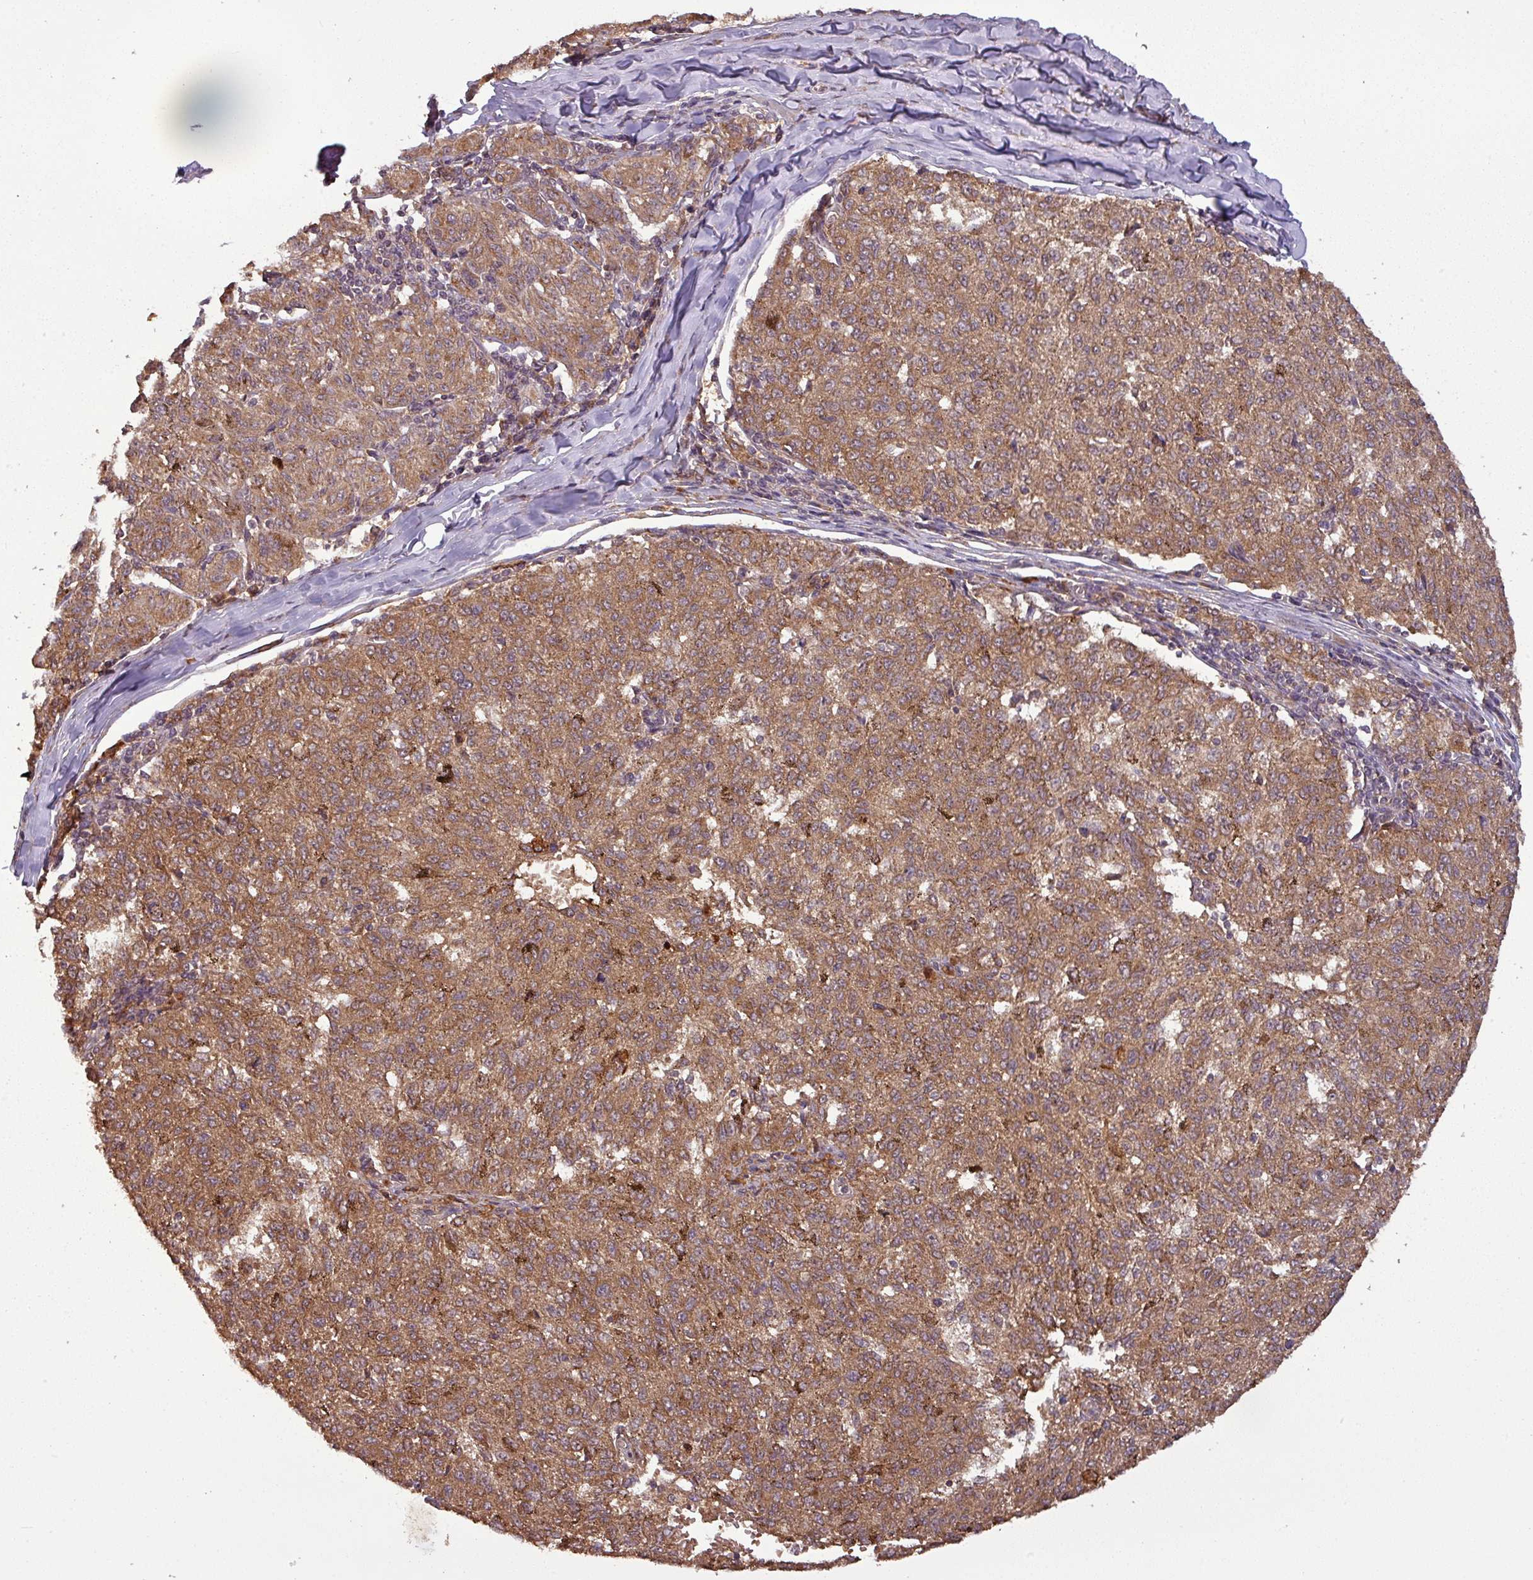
{"staining": {"intensity": "moderate", "quantity": ">75%", "location": "cytoplasmic/membranous"}, "tissue": "melanoma", "cell_type": "Tumor cells", "image_type": "cancer", "snomed": [{"axis": "morphology", "description": "Malignant melanoma, NOS"}, {"axis": "topography", "description": "Skin"}], "caption": "Moderate cytoplasmic/membranous protein staining is seen in about >75% of tumor cells in melanoma.", "gene": "NT5C3A", "patient": {"sex": "female", "age": 72}}